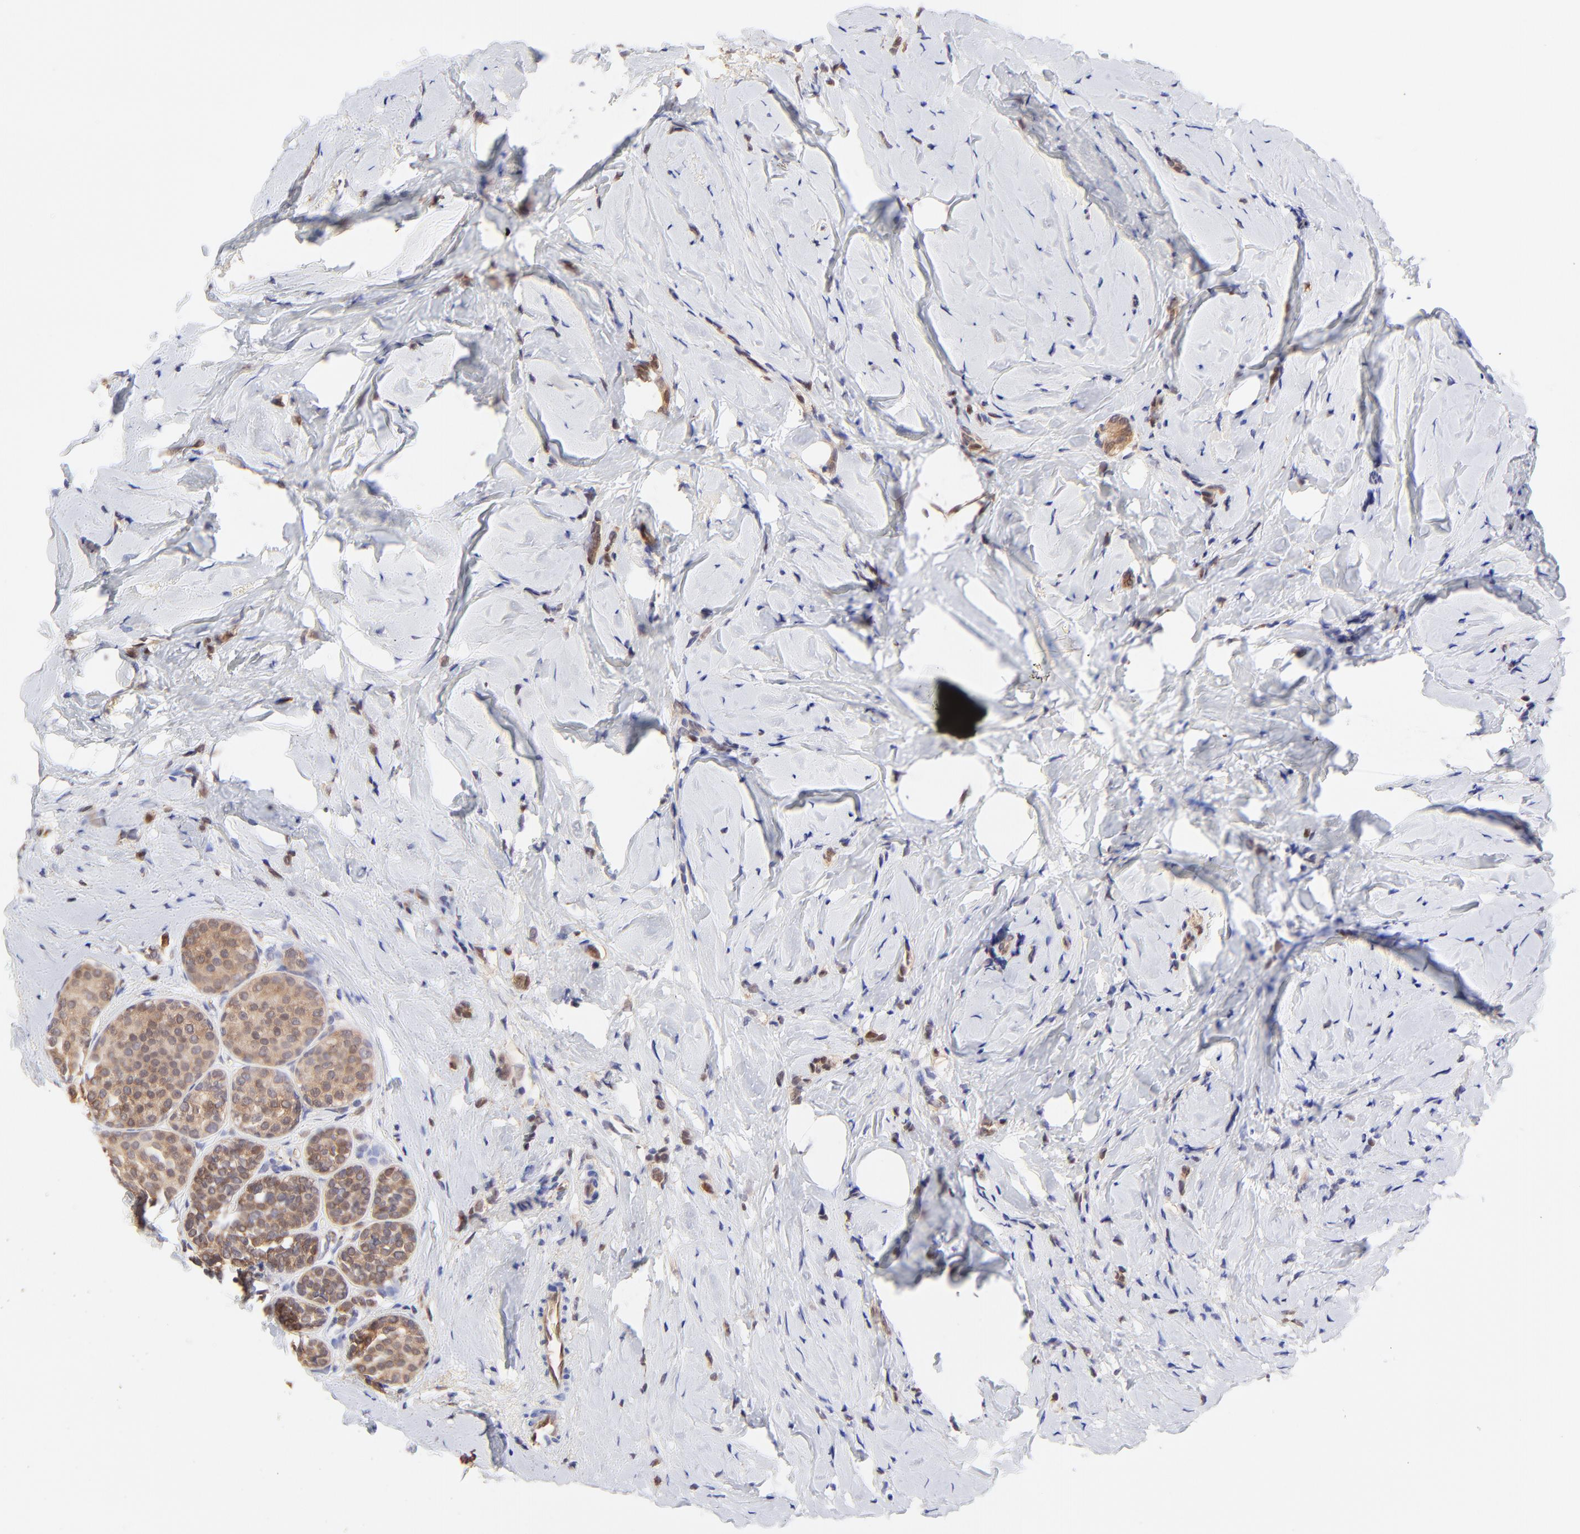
{"staining": {"intensity": "moderate", "quantity": ">75%", "location": "cytoplasmic/membranous"}, "tissue": "breast cancer", "cell_type": "Tumor cells", "image_type": "cancer", "snomed": [{"axis": "morphology", "description": "Lobular carcinoma"}, {"axis": "topography", "description": "Breast"}], "caption": "About >75% of tumor cells in breast lobular carcinoma demonstrate moderate cytoplasmic/membranous protein expression as visualized by brown immunohistochemical staining.", "gene": "HYAL1", "patient": {"sex": "female", "age": 64}}